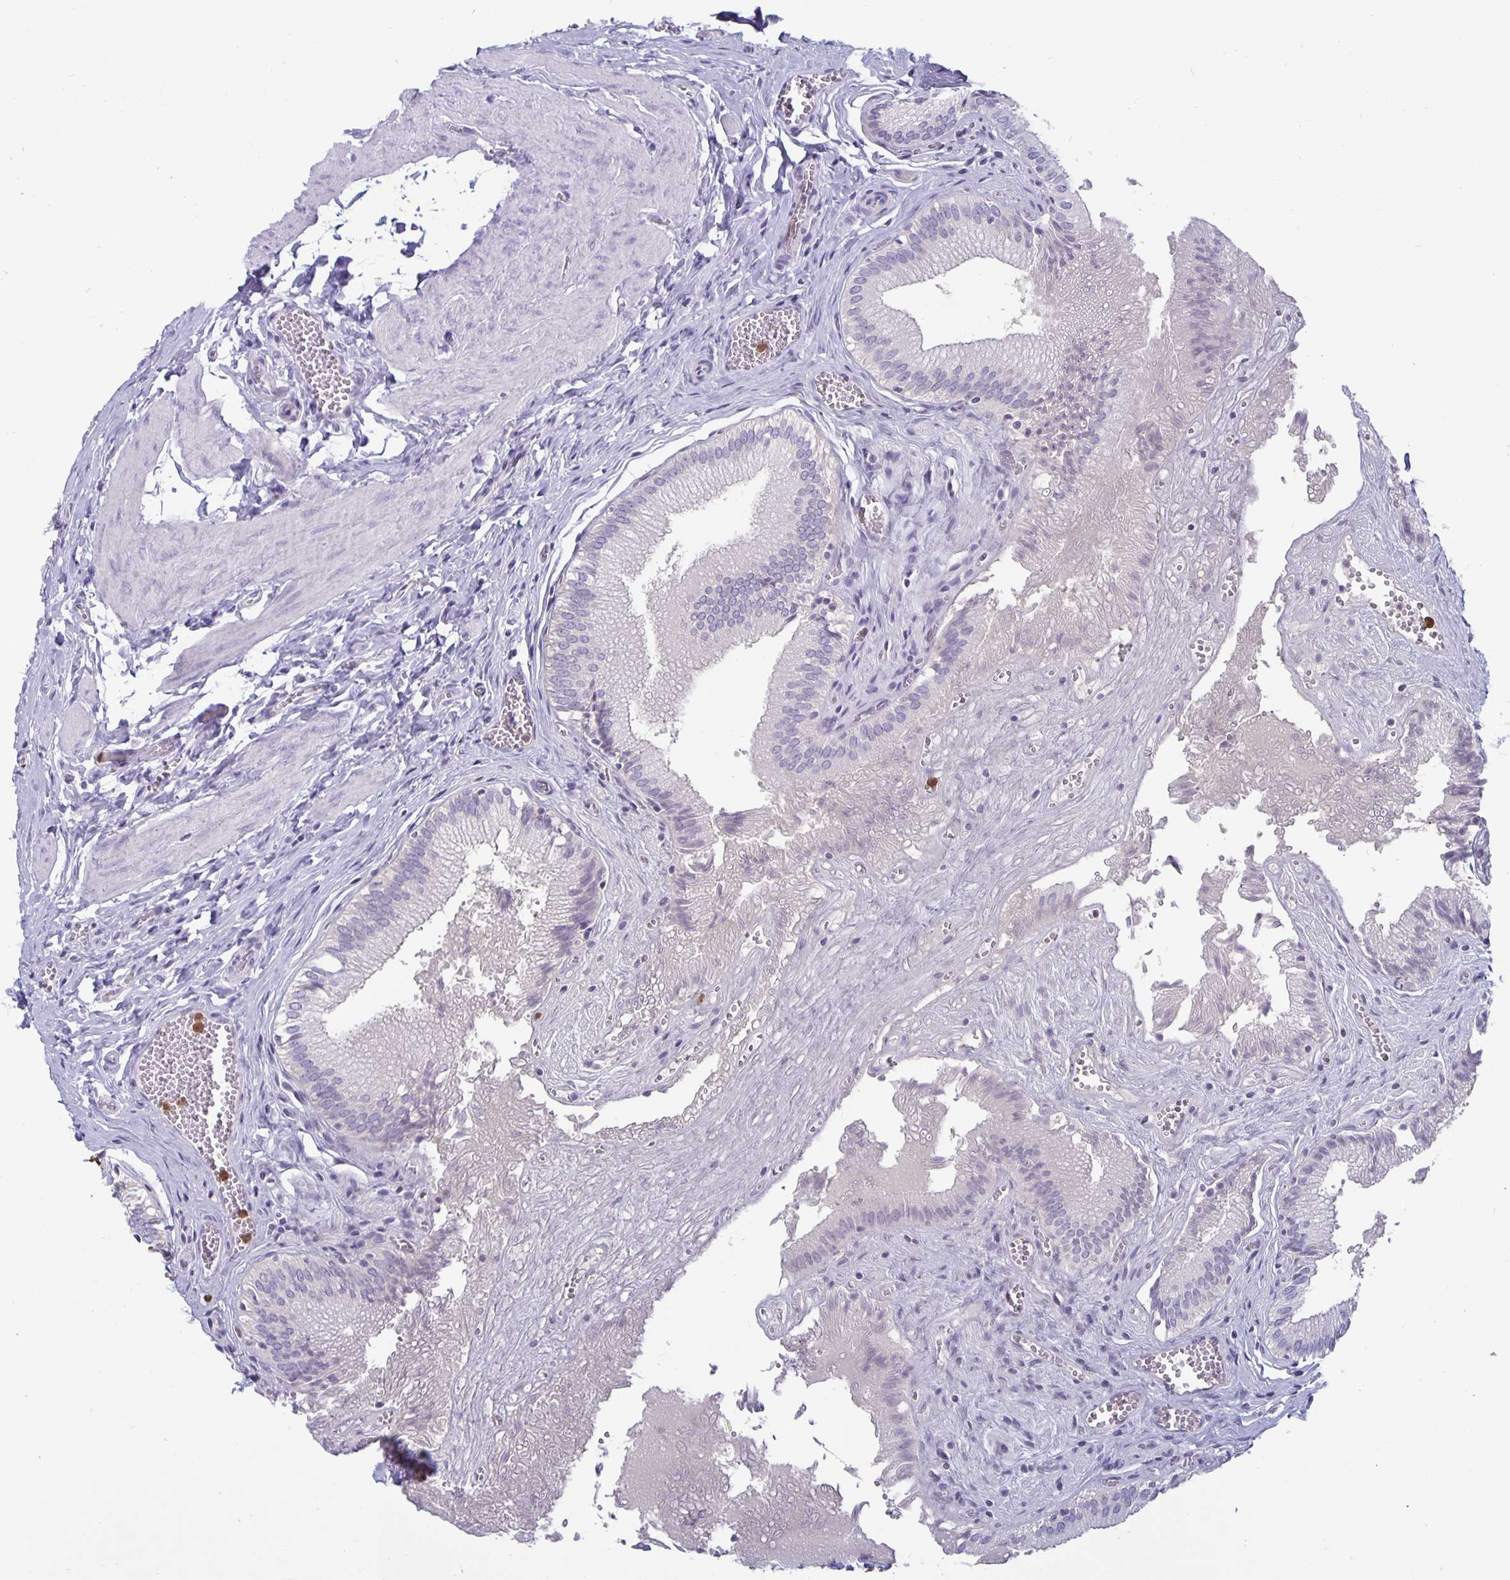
{"staining": {"intensity": "negative", "quantity": "none", "location": "none"}, "tissue": "gallbladder", "cell_type": "Glandular cells", "image_type": "normal", "snomed": [{"axis": "morphology", "description": "Normal tissue, NOS"}, {"axis": "topography", "description": "Gallbladder"}, {"axis": "topography", "description": "Peripheral nerve tissue"}], "caption": "A high-resolution image shows immunohistochemistry (IHC) staining of normal gallbladder, which reveals no significant staining in glandular cells. (Stains: DAB IHC with hematoxylin counter stain, Microscopy: brightfield microscopy at high magnification).", "gene": "PLCB3", "patient": {"sex": "male", "age": 17}}